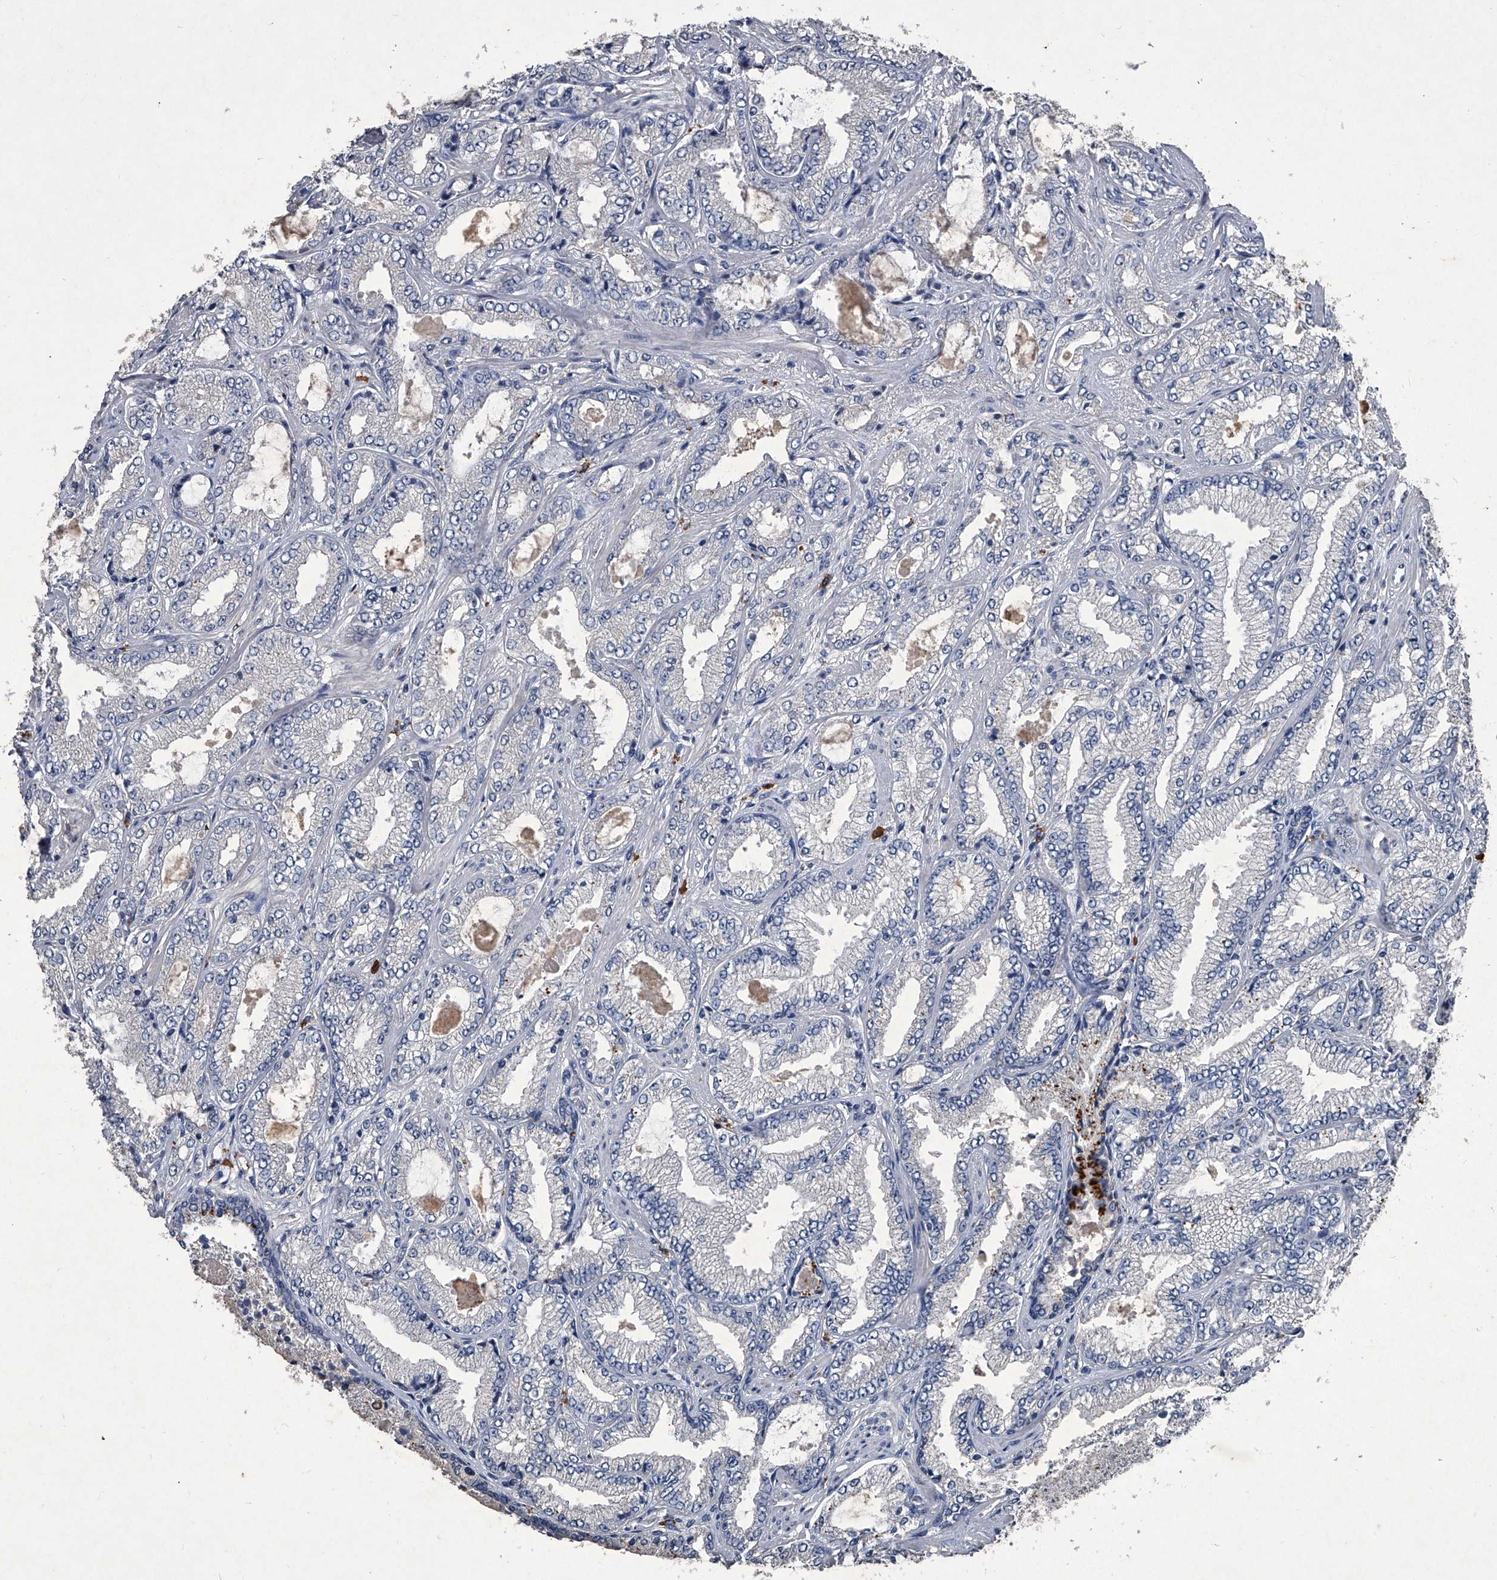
{"staining": {"intensity": "negative", "quantity": "none", "location": "none"}, "tissue": "prostate cancer", "cell_type": "Tumor cells", "image_type": "cancer", "snomed": [{"axis": "morphology", "description": "Adenocarcinoma, High grade"}, {"axis": "topography", "description": "Prostate"}], "caption": "The histopathology image demonstrates no significant expression in tumor cells of prostate cancer. (DAB (3,3'-diaminobenzidine) immunohistochemistry, high magnification).", "gene": "MAPKAP1", "patient": {"sex": "male", "age": 71}}